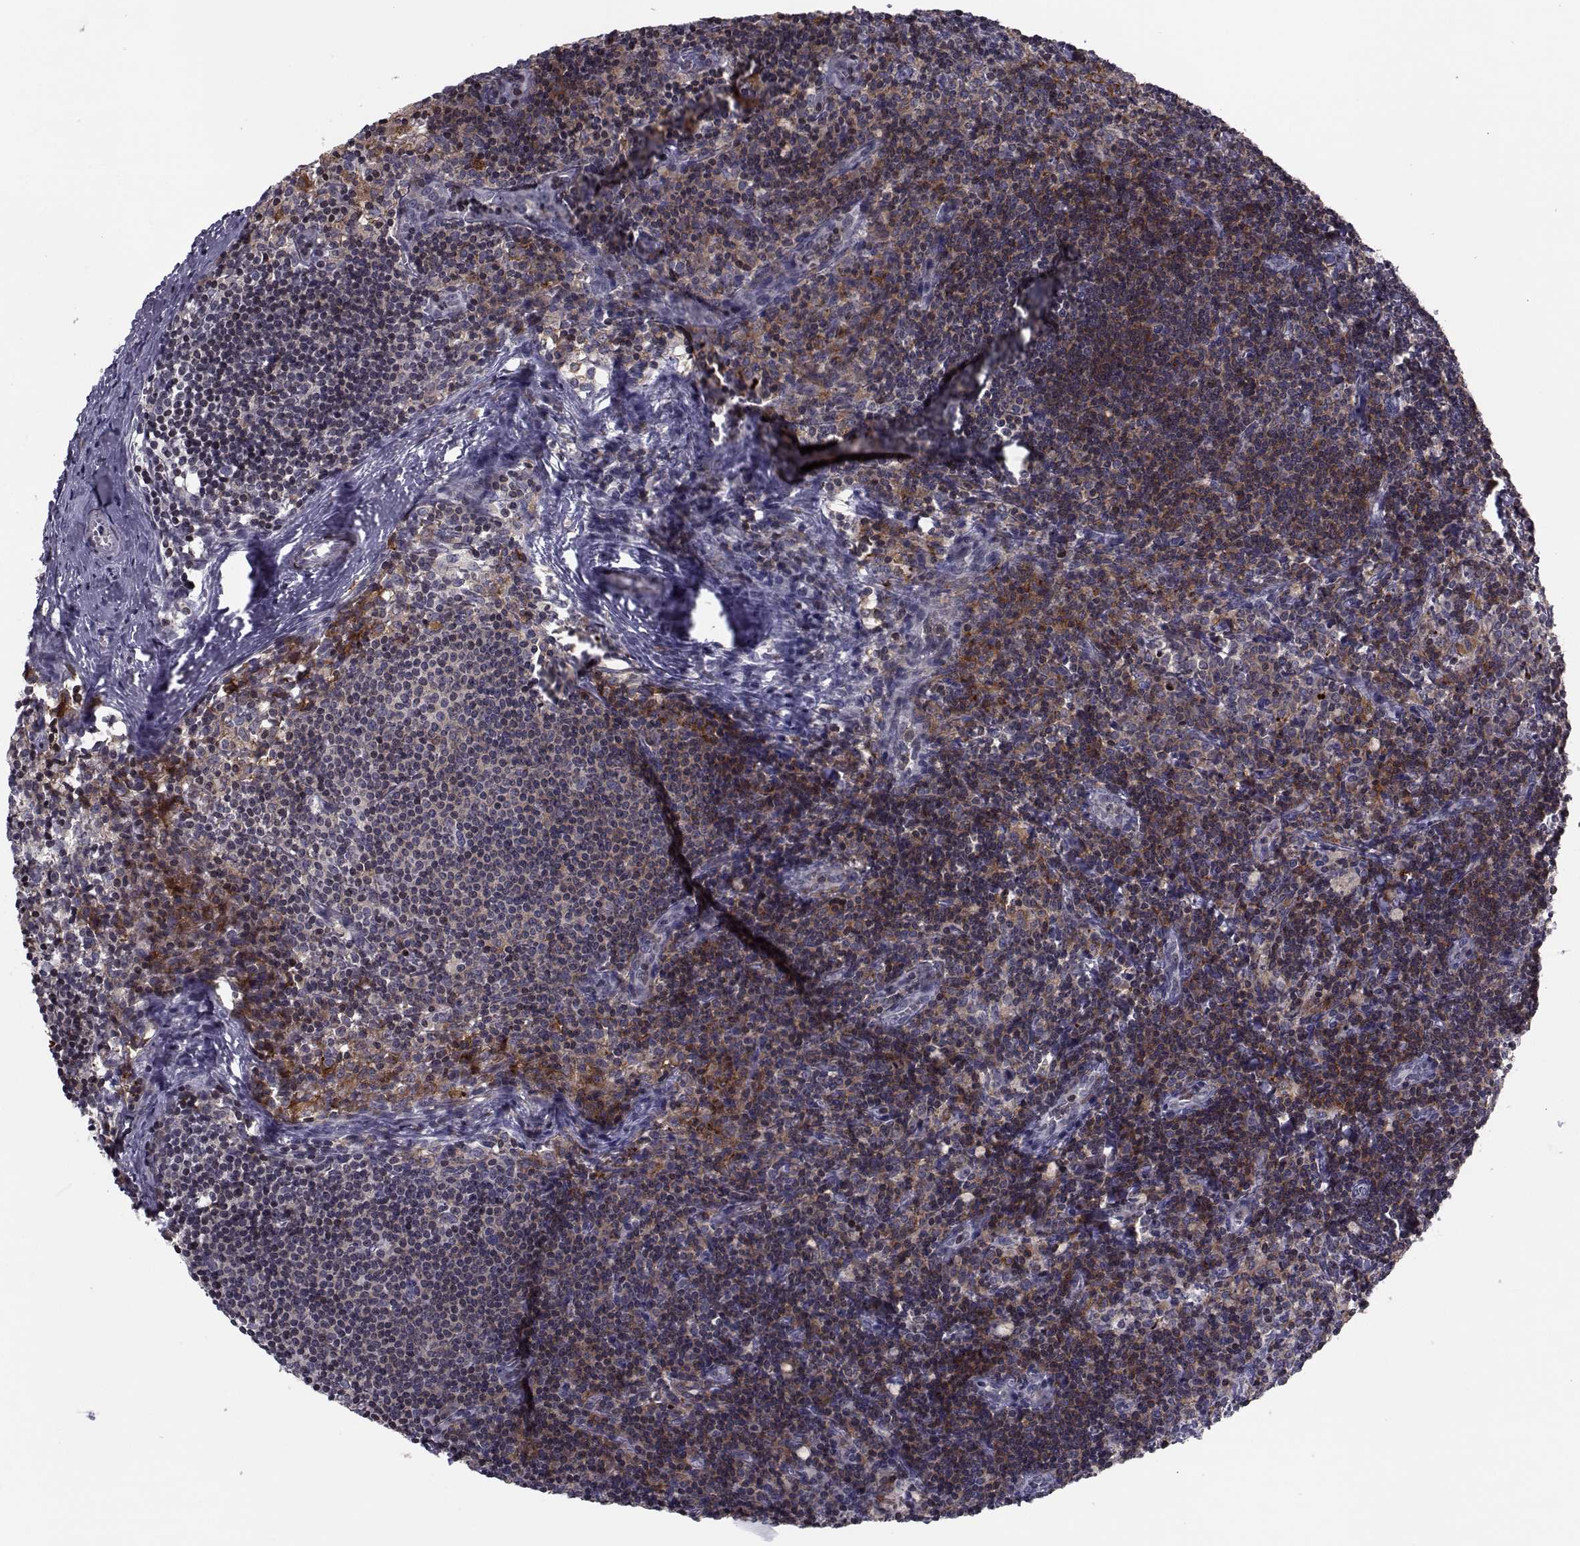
{"staining": {"intensity": "strong", "quantity": ">75%", "location": "cytoplasmic/membranous"}, "tissue": "lymph node", "cell_type": "Germinal center cells", "image_type": "normal", "snomed": [{"axis": "morphology", "description": "Normal tissue, NOS"}, {"axis": "topography", "description": "Lymph node"}], "caption": "A brown stain labels strong cytoplasmic/membranous staining of a protein in germinal center cells of benign human lymph node. The staining is performed using DAB (3,3'-diaminobenzidine) brown chromogen to label protein expression. The nuclei are counter-stained blue using hematoxylin.", "gene": "PCP4L1", "patient": {"sex": "female", "age": 52}}